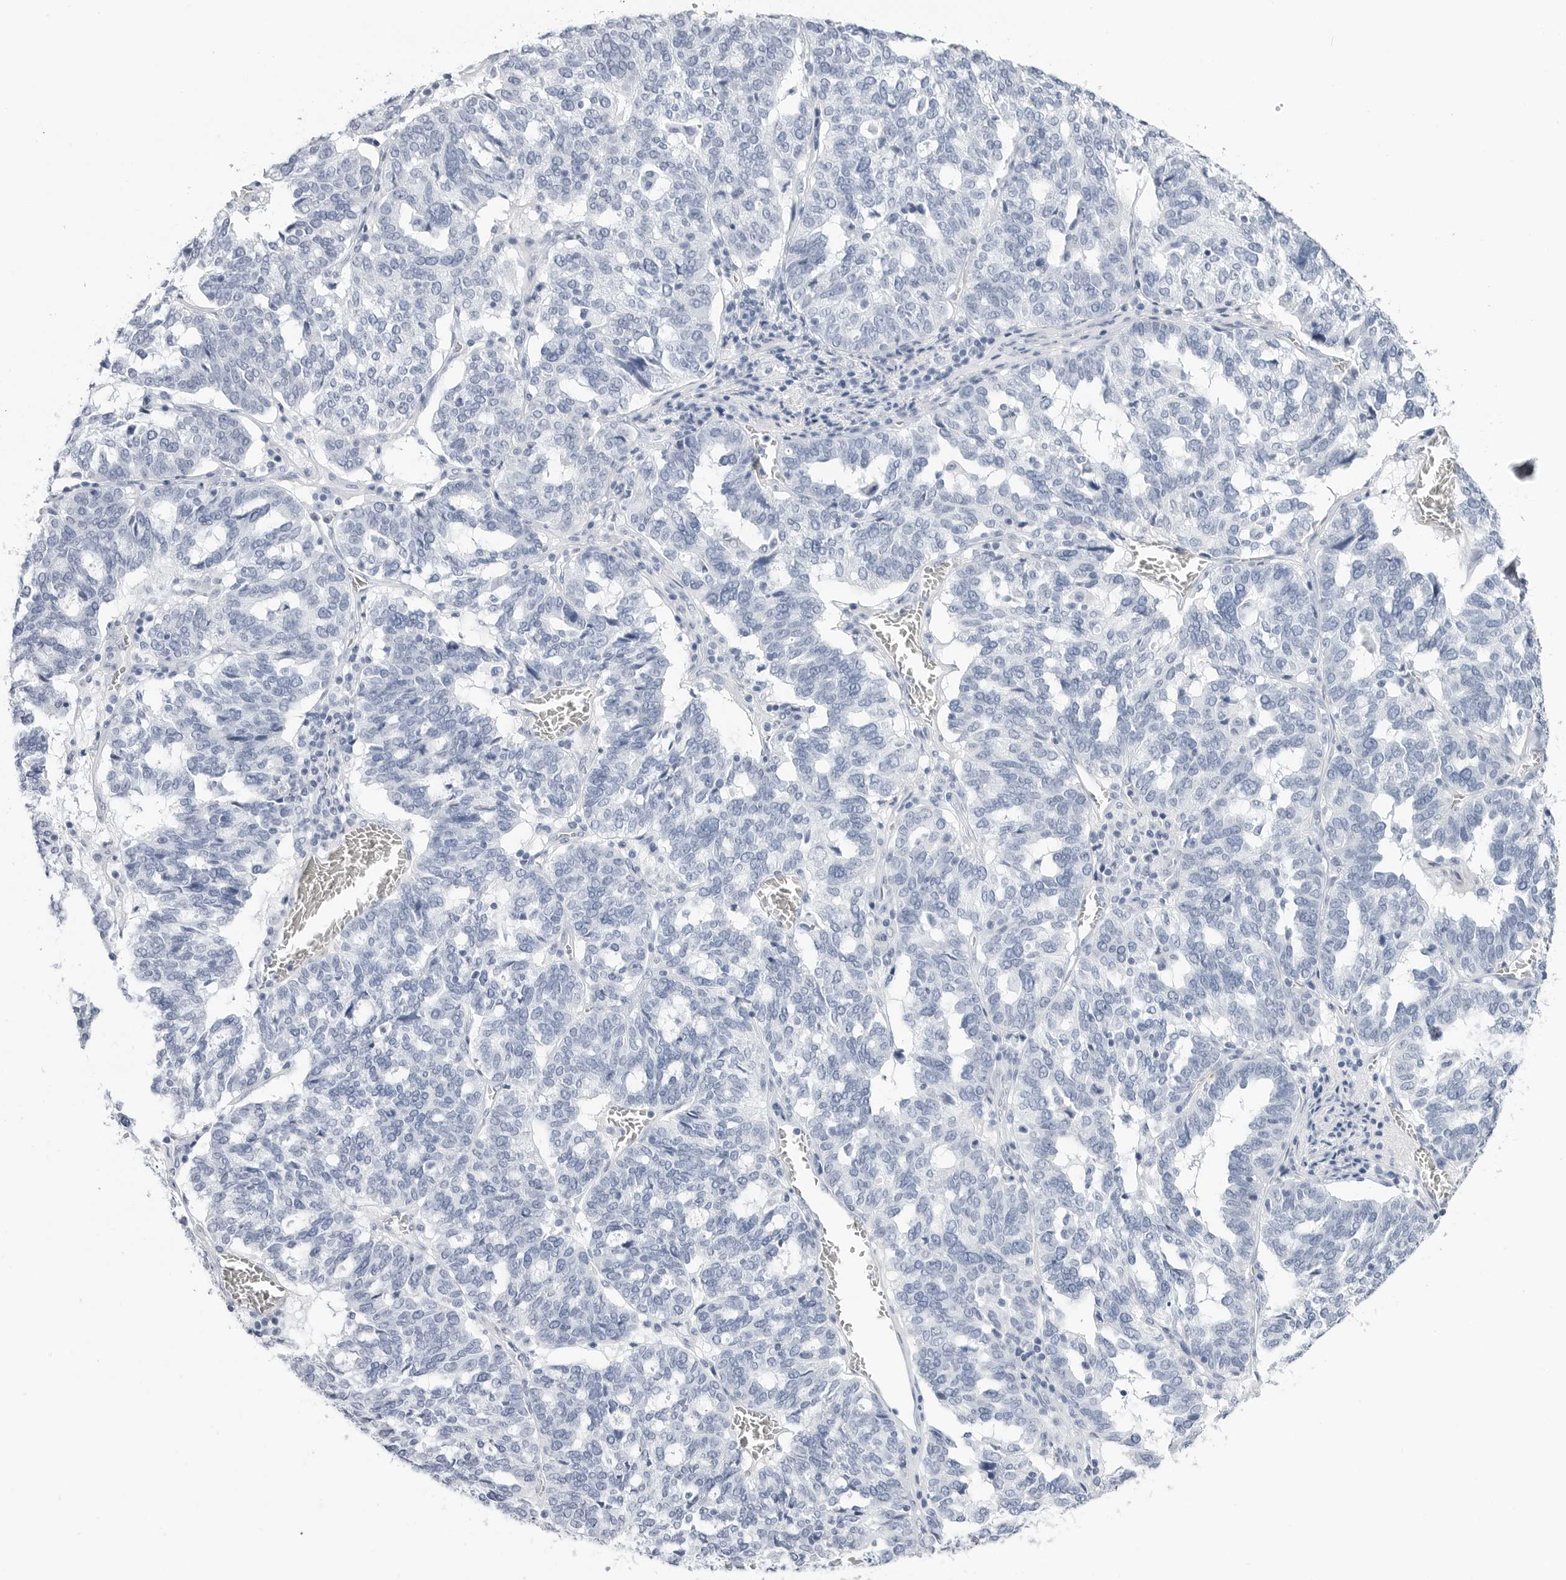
{"staining": {"intensity": "negative", "quantity": "none", "location": "none"}, "tissue": "ovarian cancer", "cell_type": "Tumor cells", "image_type": "cancer", "snomed": [{"axis": "morphology", "description": "Cystadenocarcinoma, serous, NOS"}, {"axis": "topography", "description": "Ovary"}], "caption": "Immunohistochemistry (IHC) of ovarian cancer displays no positivity in tumor cells. Nuclei are stained in blue.", "gene": "HSPB7", "patient": {"sex": "female", "age": 59}}